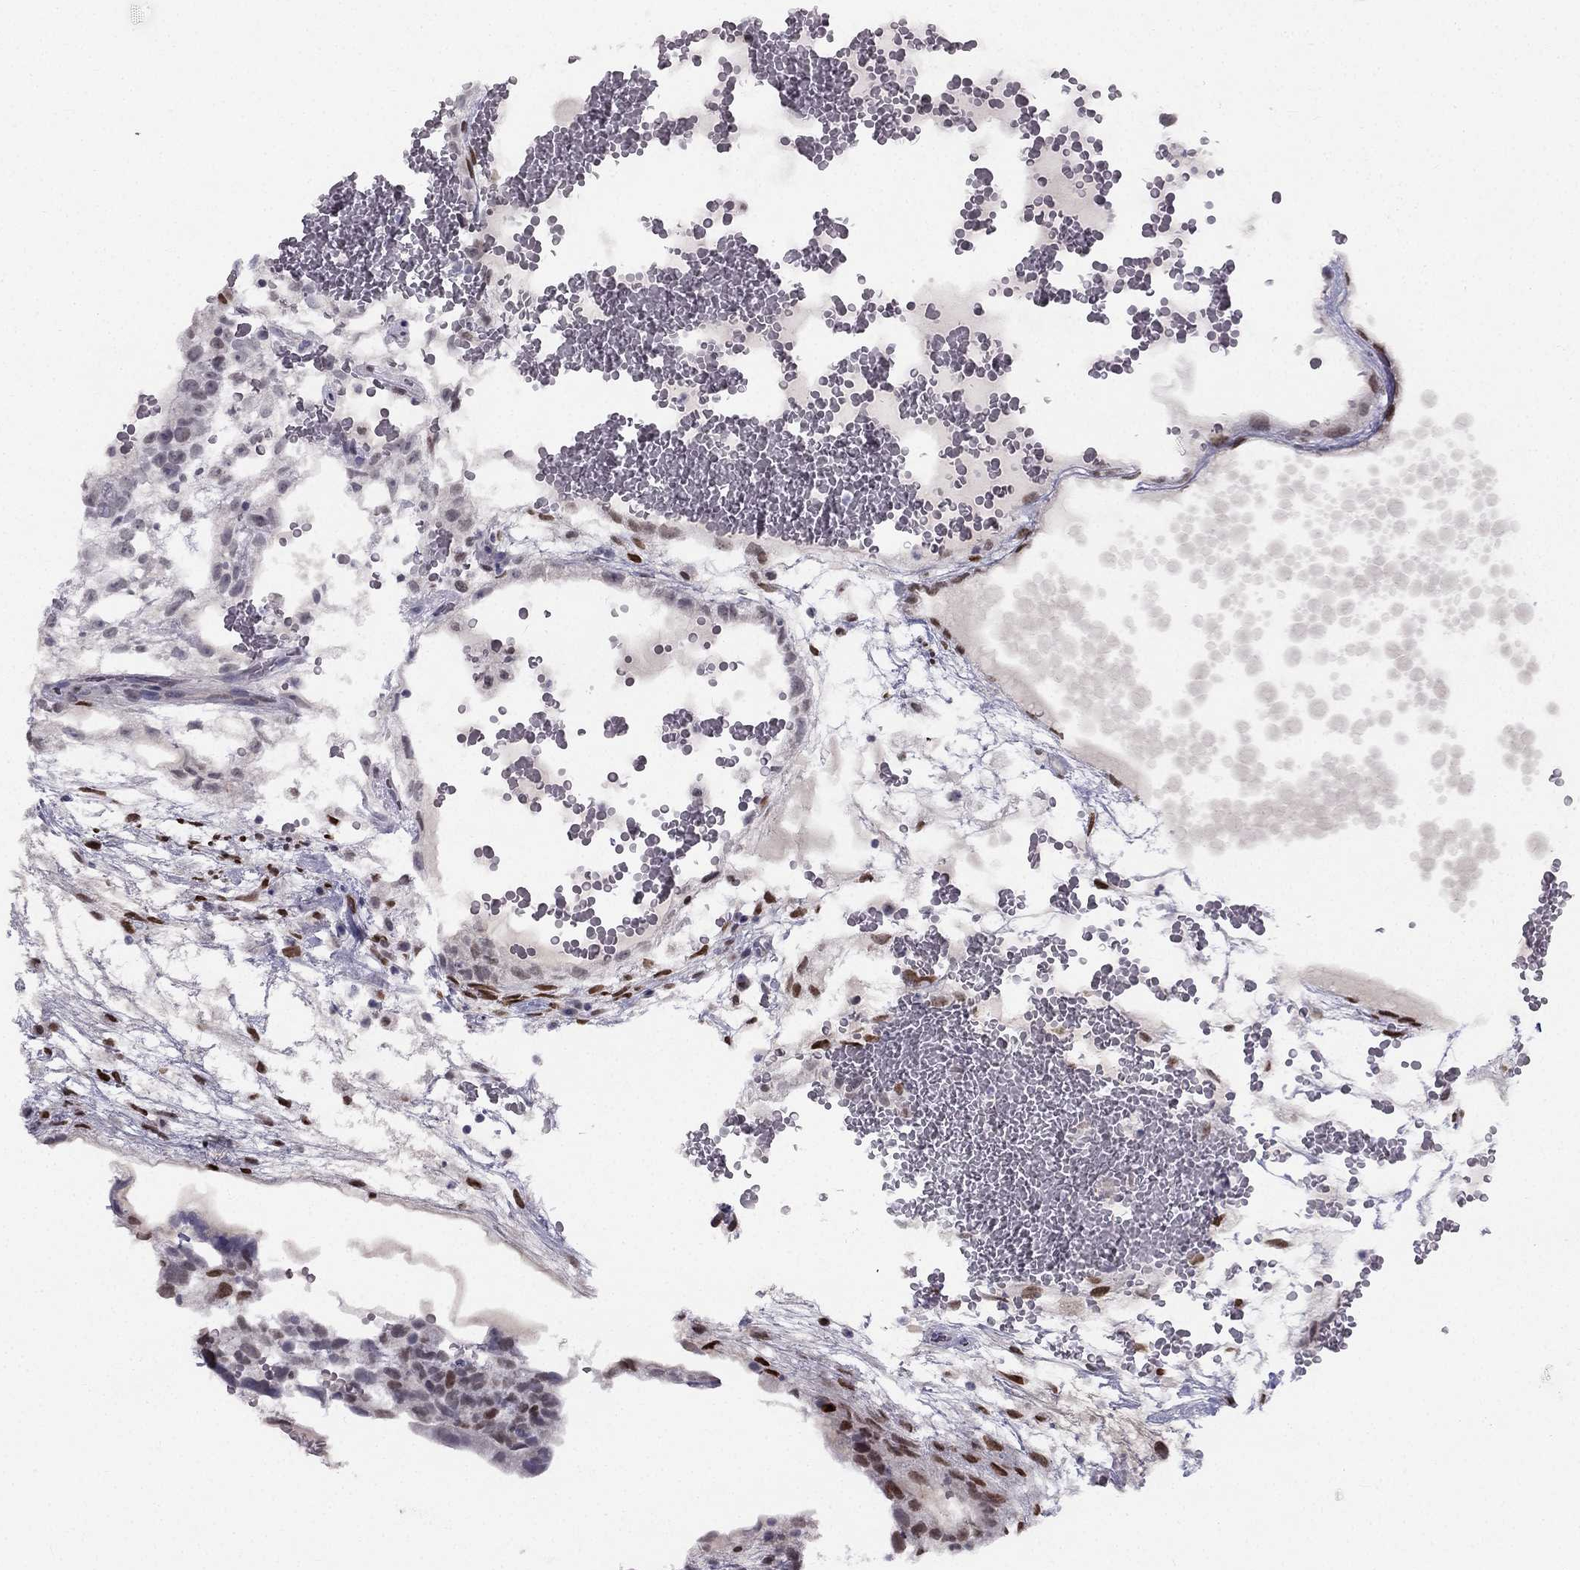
{"staining": {"intensity": "moderate", "quantity": "<25%", "location": "nuclear"}, "tissue": "testis cancer", "cell_type": "Tumor cells", "image_type": "cancer", "snomed": [{"axis": "morphology", "description": "Normal tissue, NOS"}, {"axis": "morphology", "description": "Carcinoma, Embryonal, NOS"}, {"axis": "topography", "description": "Testis"}], "caption": "A low amount of moderate nuclear positivity is present in approximately <25% of tumor cells in embryonal carcinoma (testis) tissue. The staining was performed using DAB (3,3'-diaminobenzidine), with brown indicating positive protein expression. Nuclei are stained blue with hematoxylin.", "gene": "TRPS1", "patient": {"sex": "male", "age": 32}}